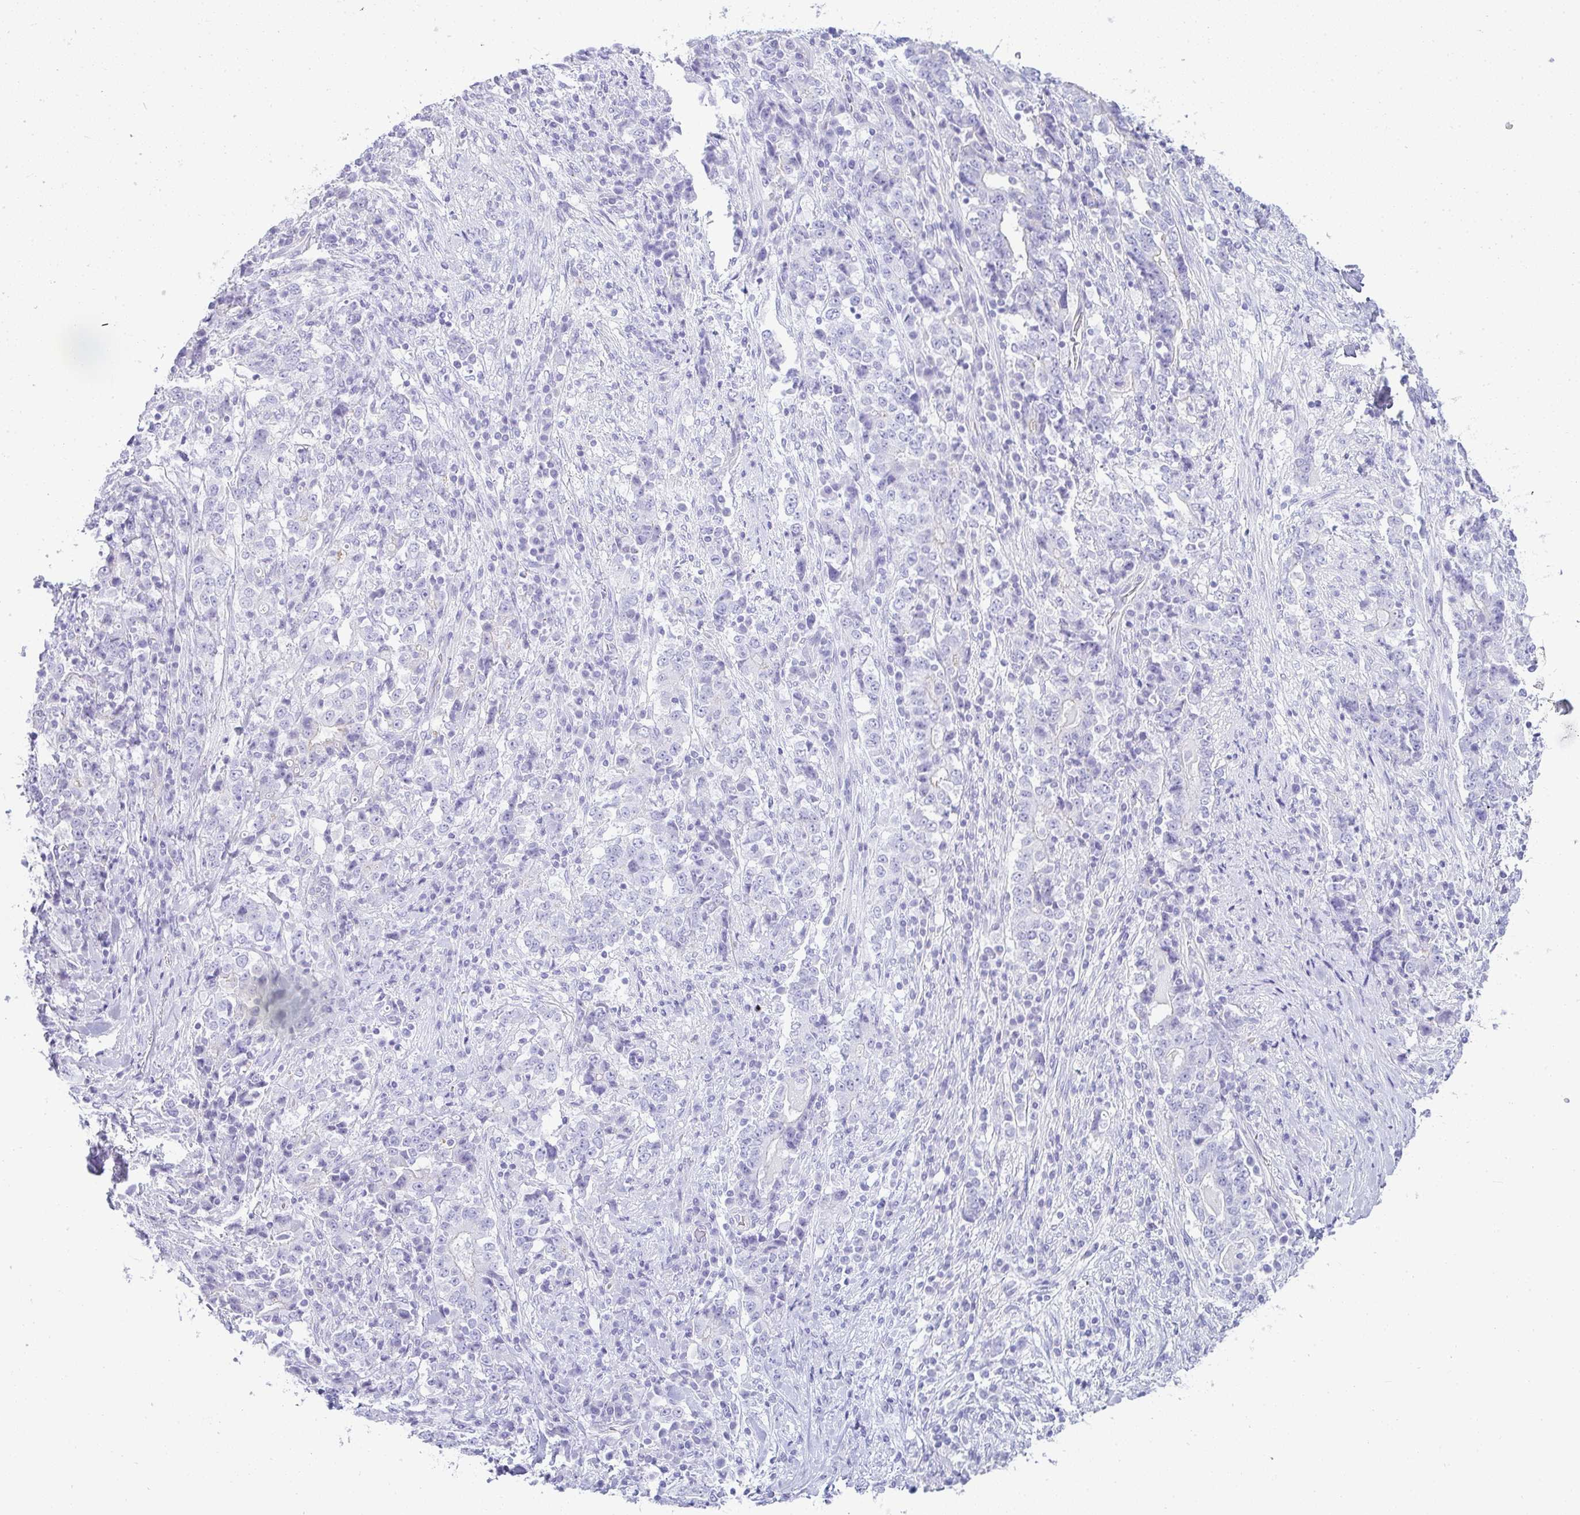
{"staining": {"intensity": "negative", "quantity": "none", "location": "none"}, "tissue": "stomach cancer", "cell_type": "Tumor cells", "image_type": "cancer", "snomed": [{"axis": "morphology", "description": "Normal tissue, NOS"}, {"axis": "morphology", "description": "Adenocarcinoma, NOS"}, {"axis": "topography", "description": "Stomach, upper"}, {"axis": "topography", "description": "Stomach"}], "caption": "Image shows no protein positivity in tumor cells of adenocarcinoma (stomach) tissue.", "gene": "RASL10A", "patient": {"sex": "male", "age": 59}}